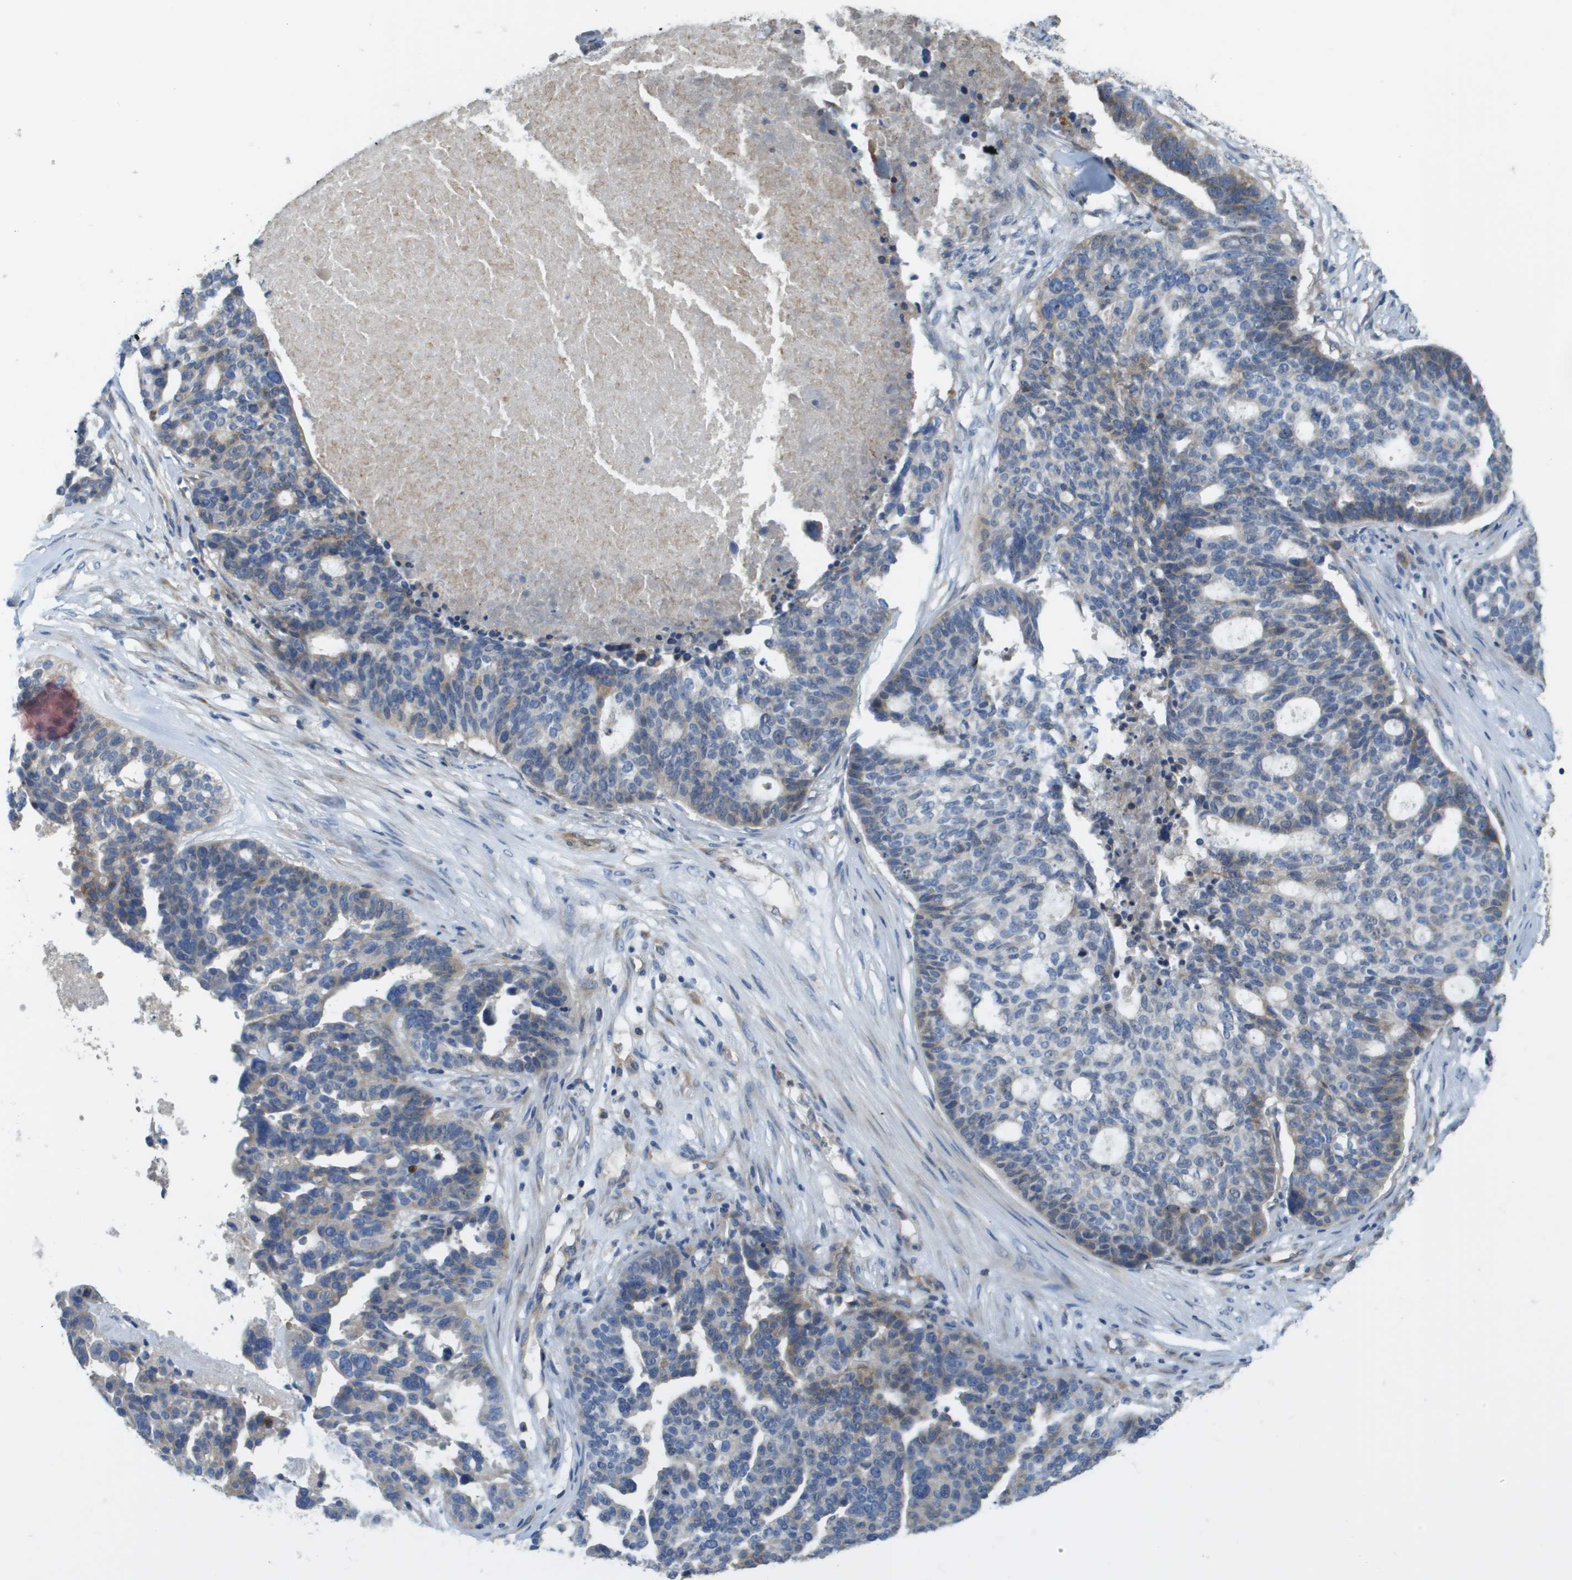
{"staining": {"intensity": "moderate", "quantity": "<25%", "location": "cytoplasmic/membranous"}, "tissue": "ovarian cancer", "cell_type": "Tumor cells", "image_type": "cancer", "snomed": [{"axis": "morphology", "description": "Cystadenocarcinoma, serous, NOS"}, {"axis": "topography", "description": "Ovary"}], "caption": "Immunohistochemical staining of human ovarian cancer (serous cystadenocarcinoma) displays low levels of moderate cytoplasmic/membranous expression in approximately <25% of tumor cells.", "gene": "CASP10", "patient": {"sex": "female", "age": 59}}